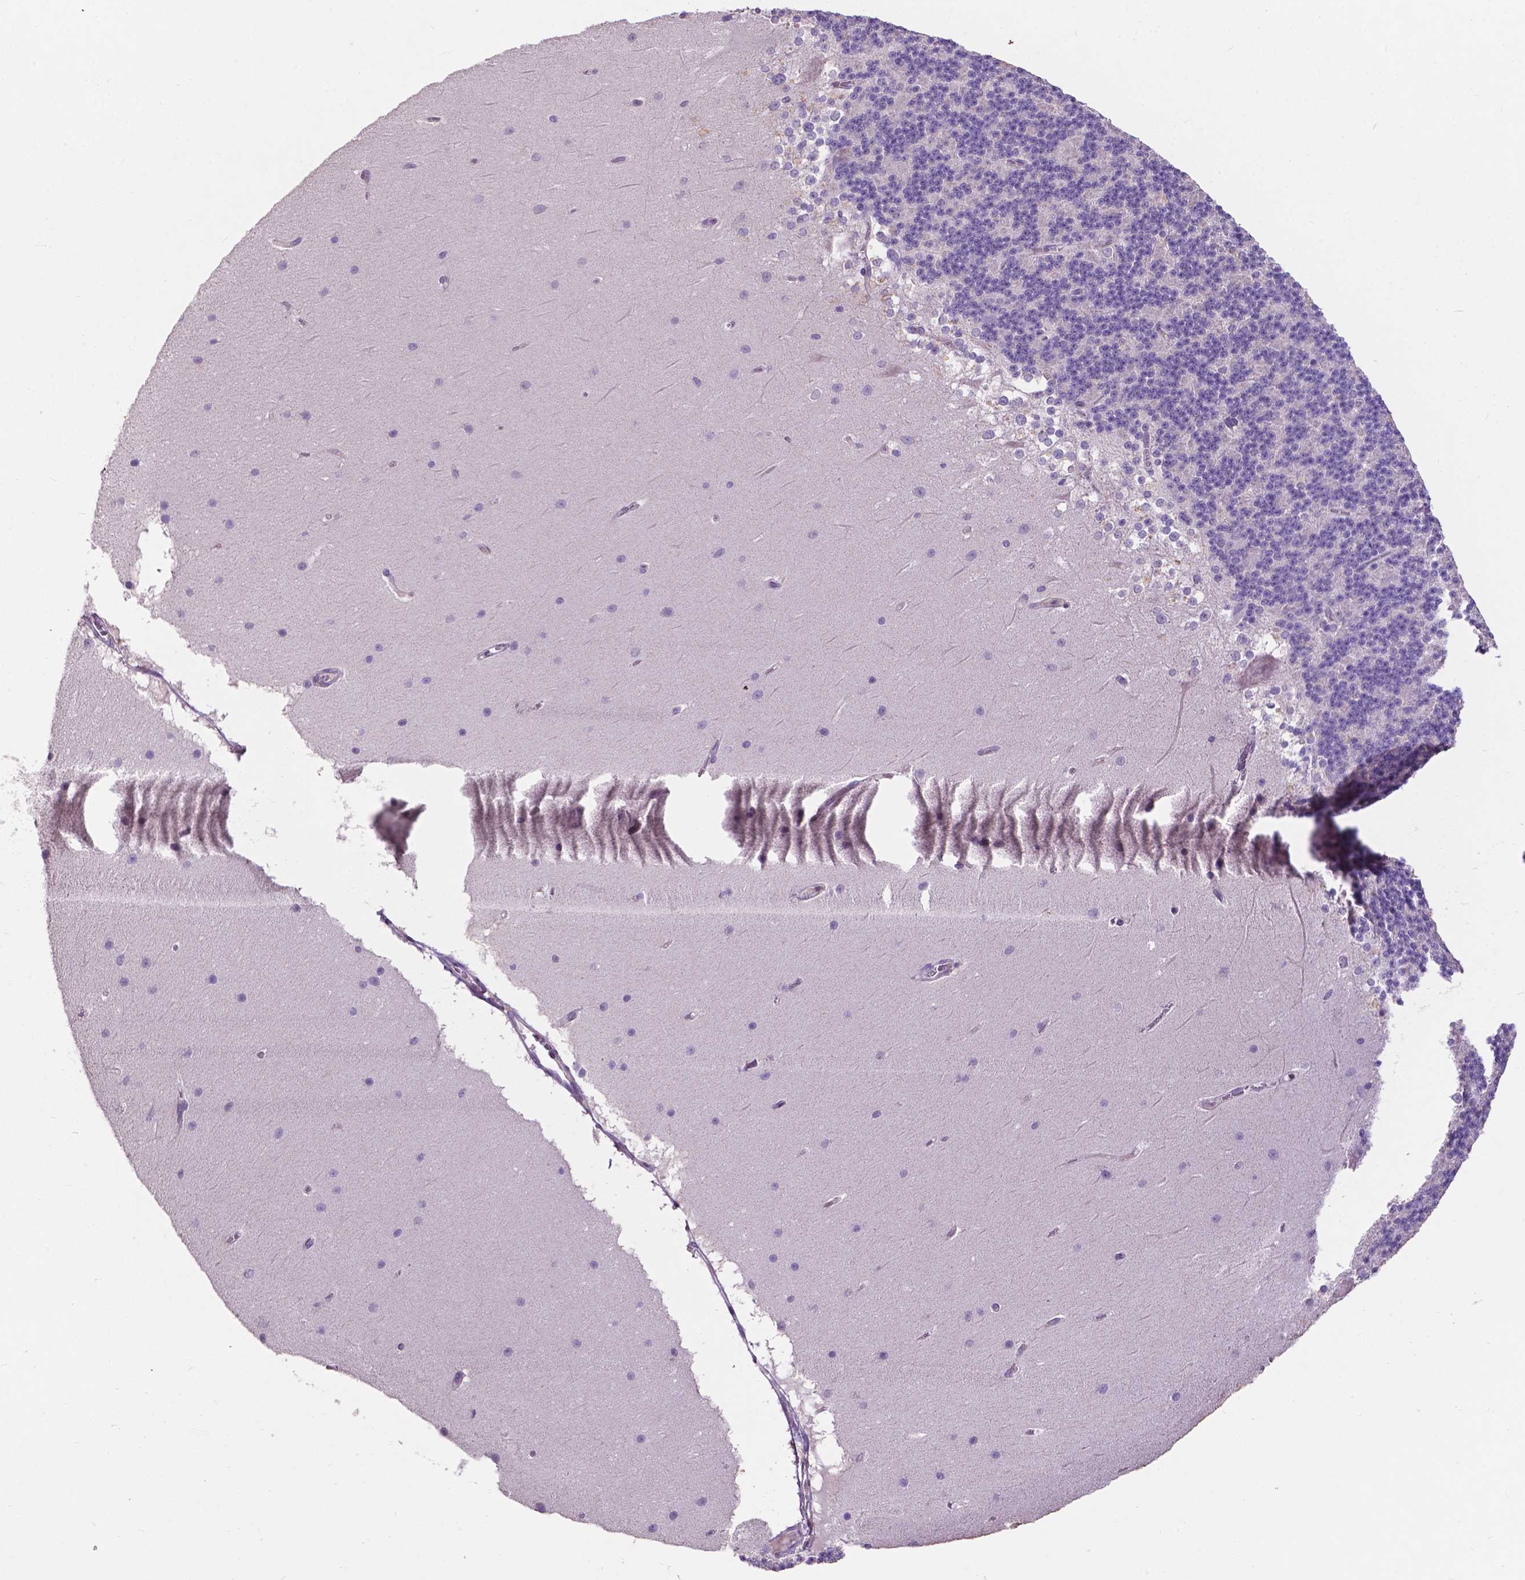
{"staining": {"intensity": "negative", "quantity": "none", "location": "none"}, "tissue": "cerebellum", "cell_type": "Cells in granular layer", "image_type": "normal", "snomed": [{"axis": "morphology", "description": "Normal tissue, NOS"}, {"axis": "topography", "description": "Cerebellum"}], "caption": "A high-resolution histopathology image shows IHC staining of benign cerebellum, which exhibits no significant expression in cells in granular layer. The staining was performed using DAB (3,3'-diaminobenzidine) to visualize the protein expression in brown, while the nuclei were stained in blue with hematoxylin (Magnification: 20x).", "gene": "PLSCR1", "patient": {"sex": "female", "age": 19}}